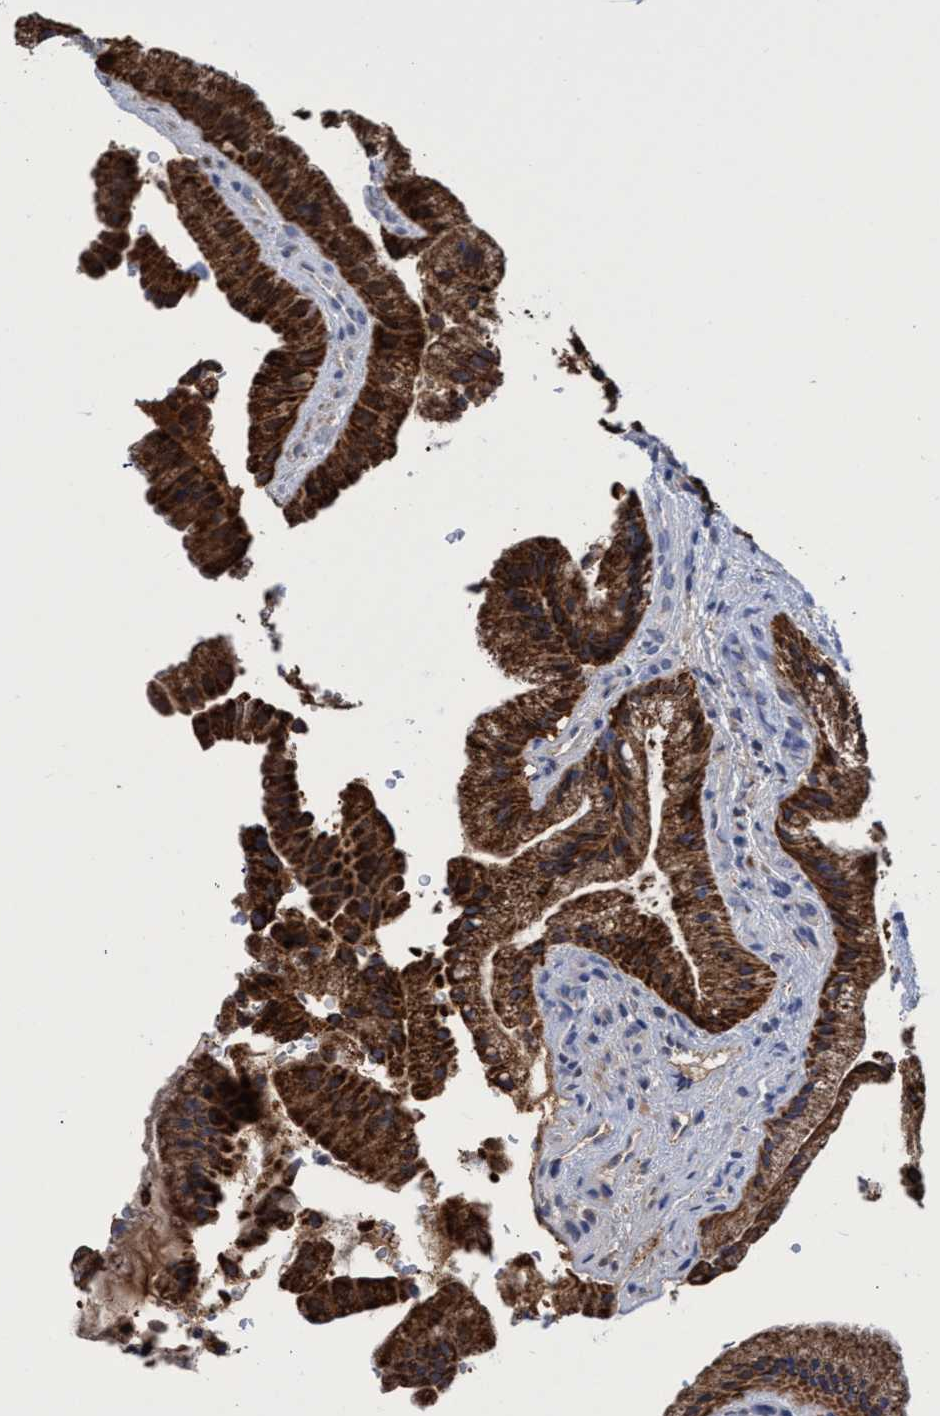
{"staining": {"intensity": "strong", "quantity": ">75%", "location": "cytoplasmic/membranous"}, "tissue": "gallbladder", "cell_type": "Glandular cells", "image_type": "normal", "snomed": [{"axis": "morphology", "description": "Normal tissue, NOS"}, {"axis": "topography", "description": "Gallbladder"}], "caption": "Immunohistochemistry (IHC) staining of normal gallbladder, which demonstrates high levels of strong cytoplasmic/membranous expression in approximately >75% of glandular cells indicating strong cytoplasmic/membranous protein positivity. The staining was performed using DAB (3,3'-diaminobenzidine) (brown) for protein detection and nuclei were counterstained in hematoxylin (blue).", "gene": "CRYZ", "patient": {"sex": "male", "age": 49}}